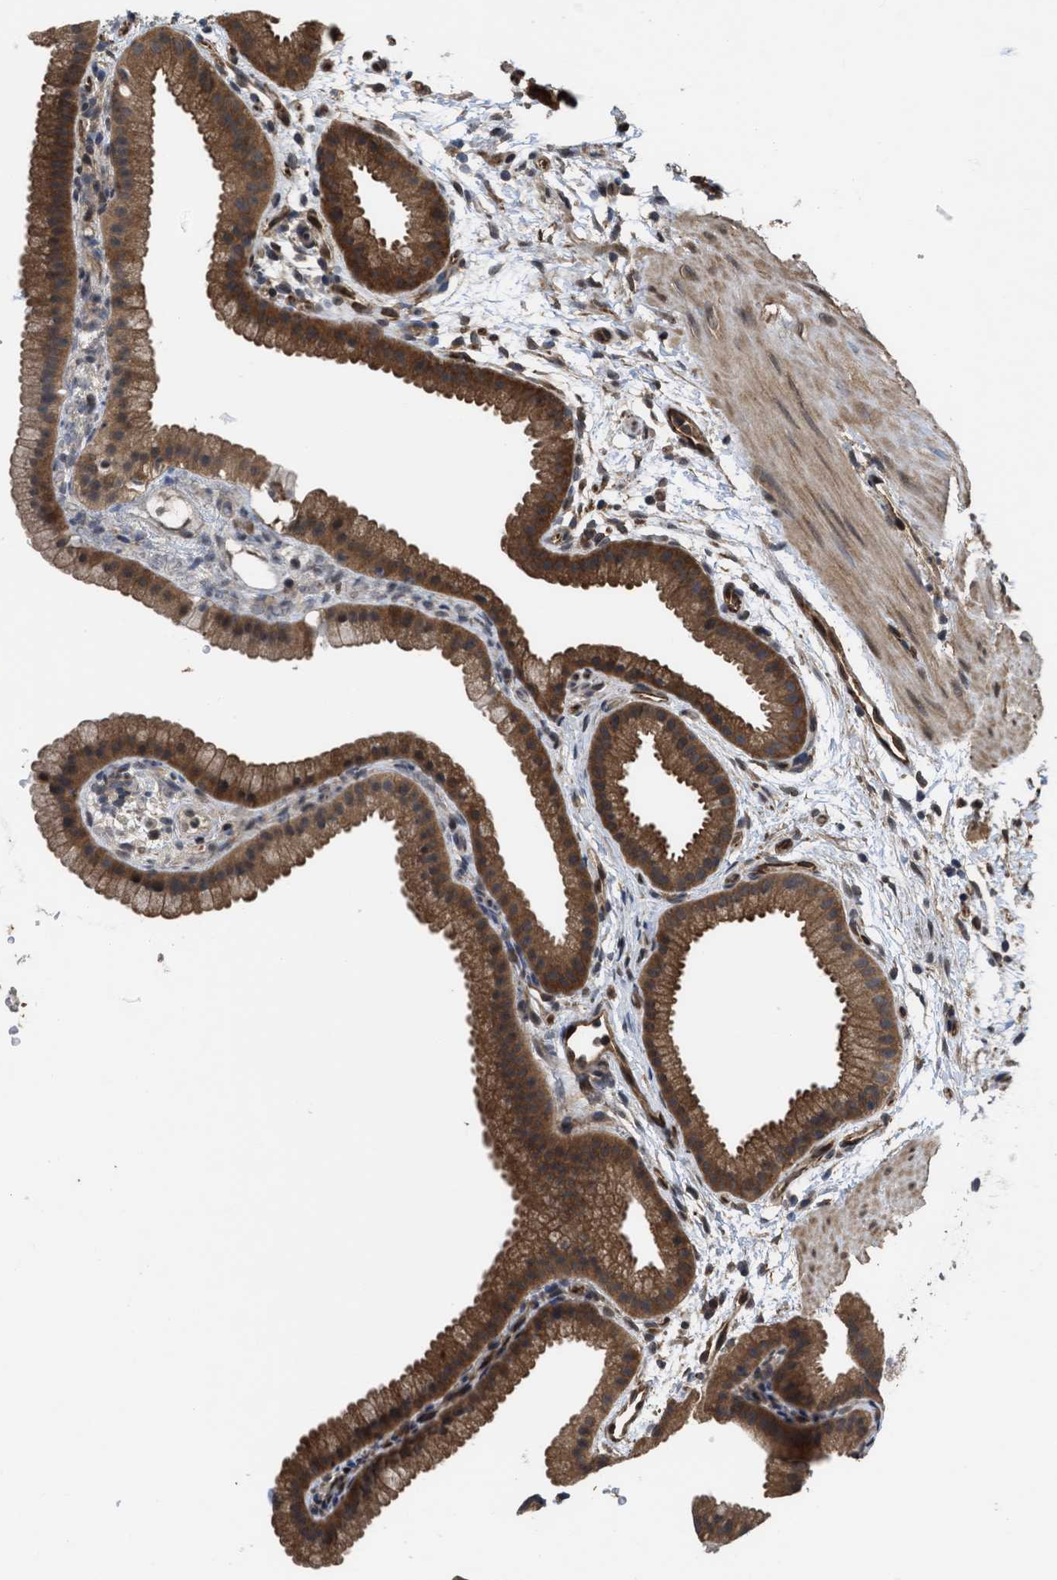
{"staining": {"intensity": "moderate", "quantity": ">75%", "location": "cytoplasmic/membranous"}, "tissue": "gallbladder", "cell_type": "Glandular cells", "image_type": "normal", "snomed": [{"axis": "morphology", "description": "Normal tissue, NOS"}, {"axis": "topography", "description": "Gallbladder"}], "caption": "A brown stain shows moderate cytoplasmic/membranous positivity of a protein in glandular cells of normal human gallbladder.", "gene": "YWHAG", "patient": {"sex": "female", "age": 64}}